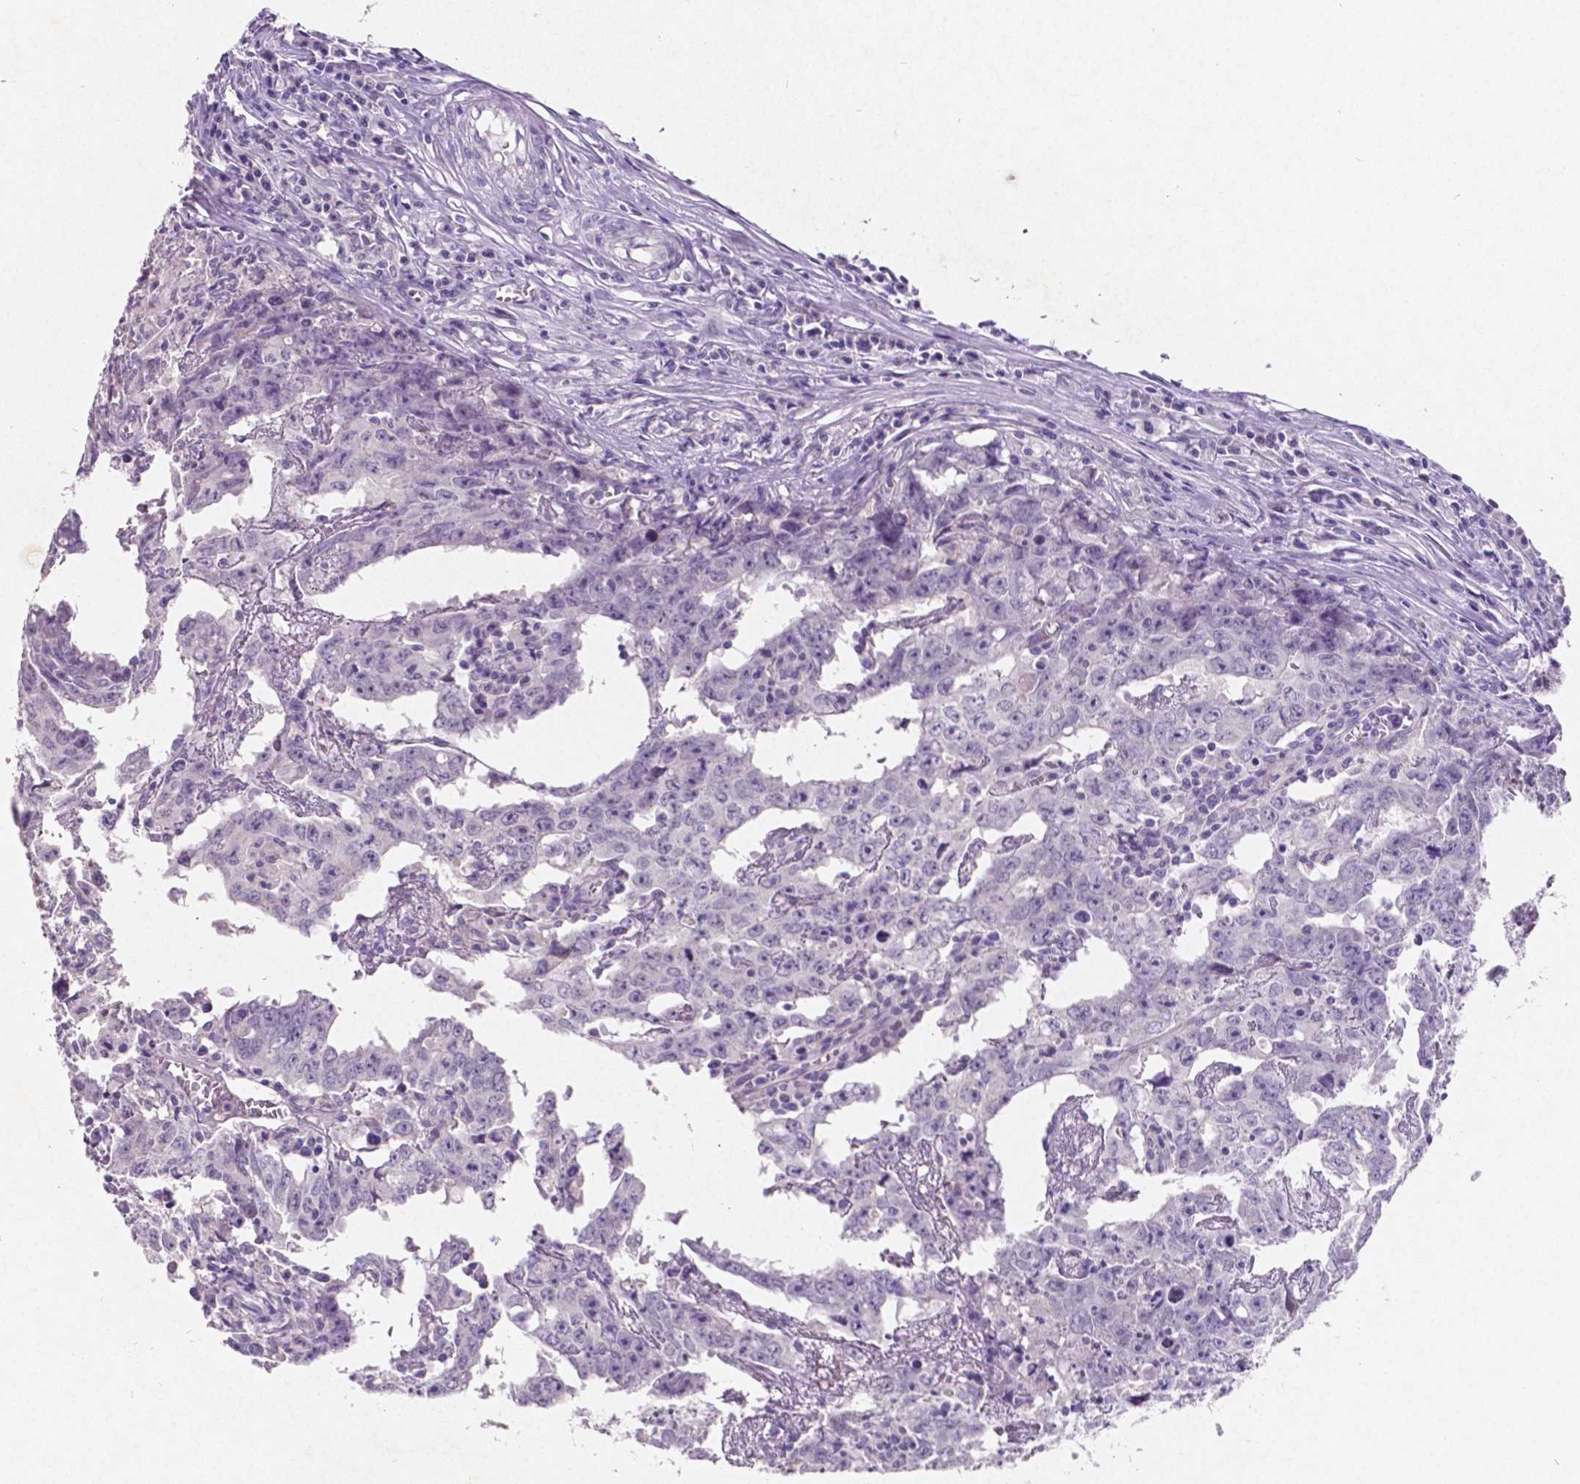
{"staining": {"intensity": "negative", "quantity": "none", "location": "none"}, "tissue": "testis cancer", "cell_type": "Tumor cells", "image_type": "cancer", "snomed": [{"axis": "morphology", "description": "Carcinoma, Embryonal, NOS"}, {"axis": "topography", "description": "Testis"}], "caption": "The micrograph reveals no significant positivity in tumor cells of embryonal carcinoma (testis). (Immunohistochemistry (ihc), brightfield microscopy, high magnification).", "gene": "SATB2", "patient": {"sex": "male", "age": 22}}